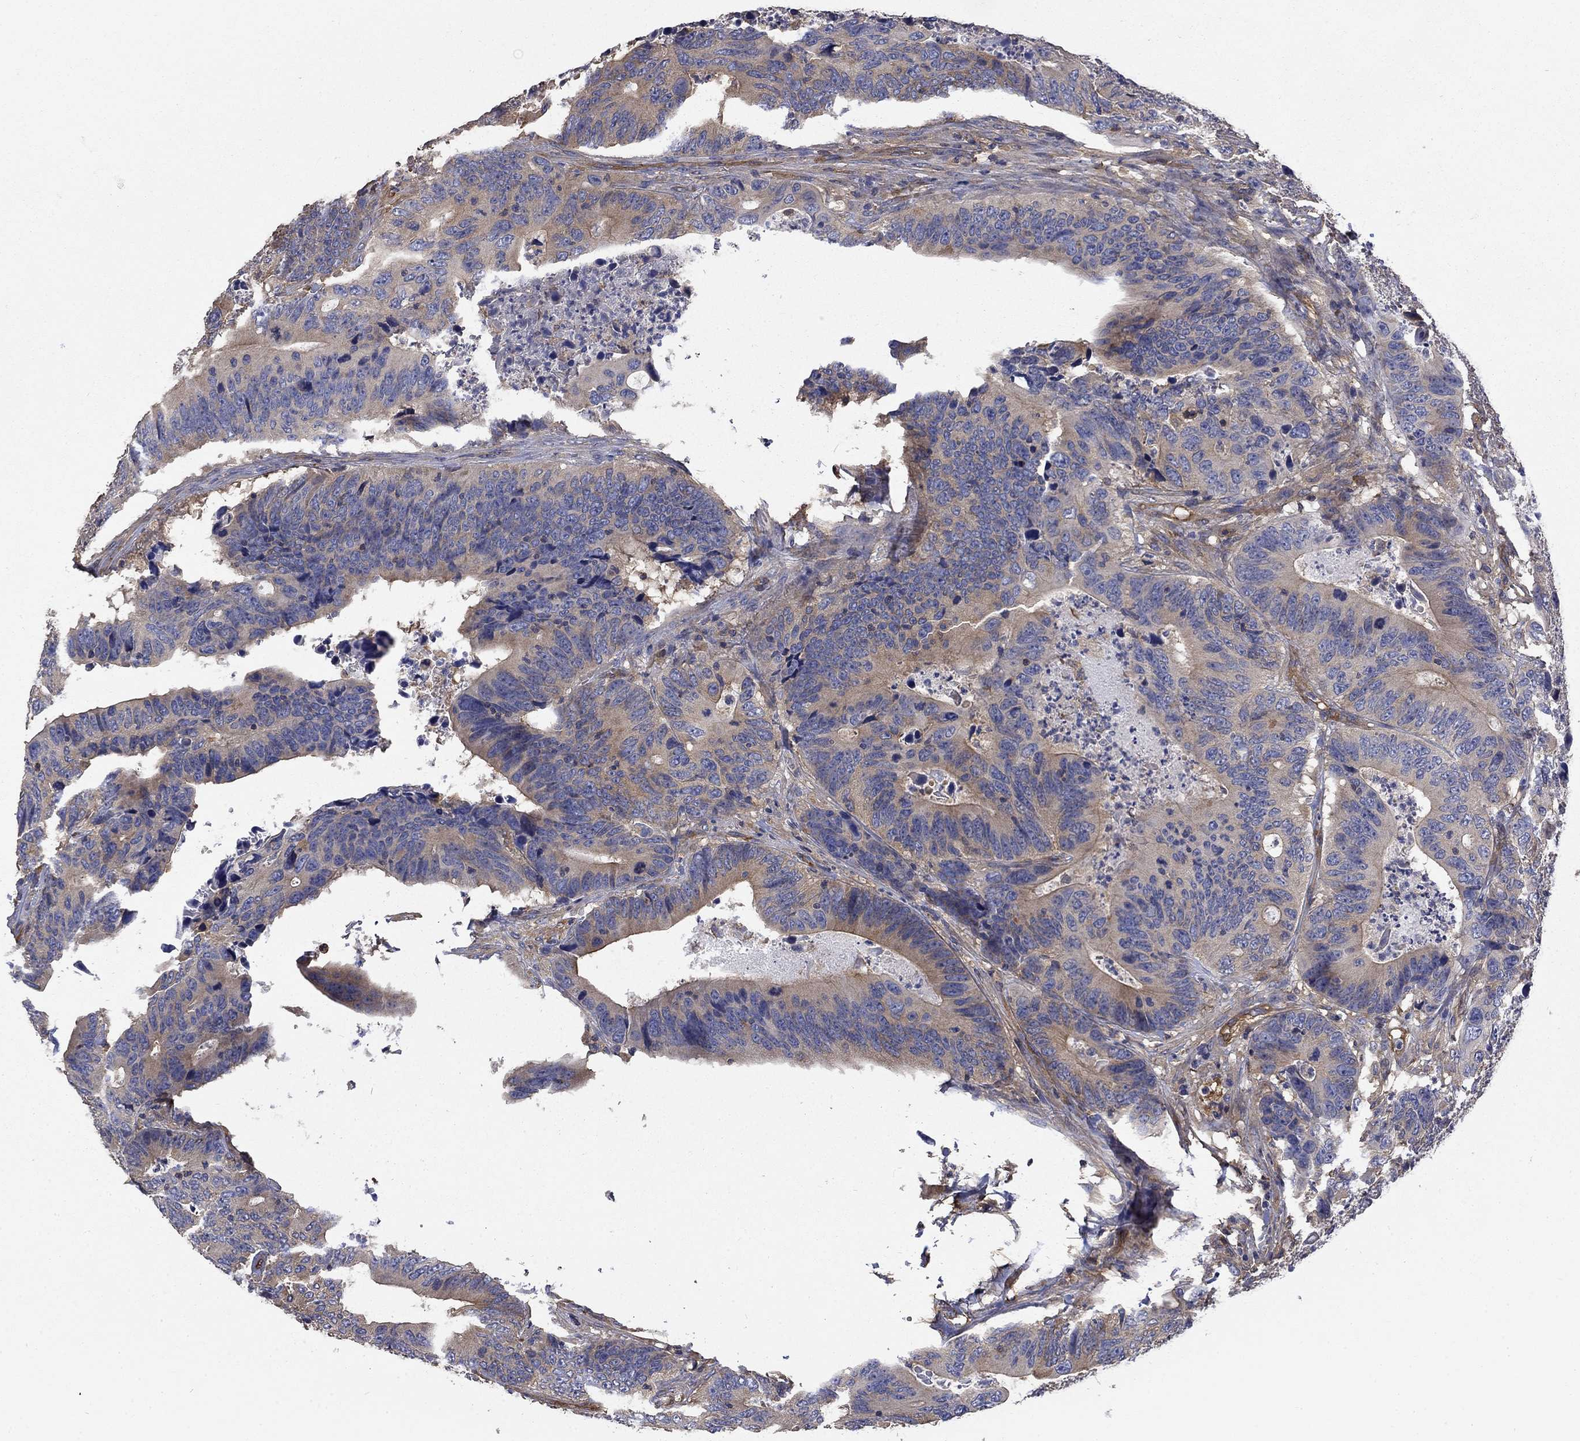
{"staining": {"intensity": "weak", "quantity": ">75%", "location": "cytoplasmic/membranous"}, "tissue": "colorectal cancer", "cell_type": "Tumor cells", "image_type": "cancer", "snomed": [{"axis": "morphology", "description": "Adenocarcinoma, NOS"}, {"axis": "topography", "description": "Colon"}], "caption": "Approximately >75% of tumor cells in adenocarcinoma (colorectal) show weak cytoplasmic/membranous protein expression as visualized by brown immunohistochemical staining.", "gene": "DPYSL2", "patient": {"sex": "female", "age": 90}}